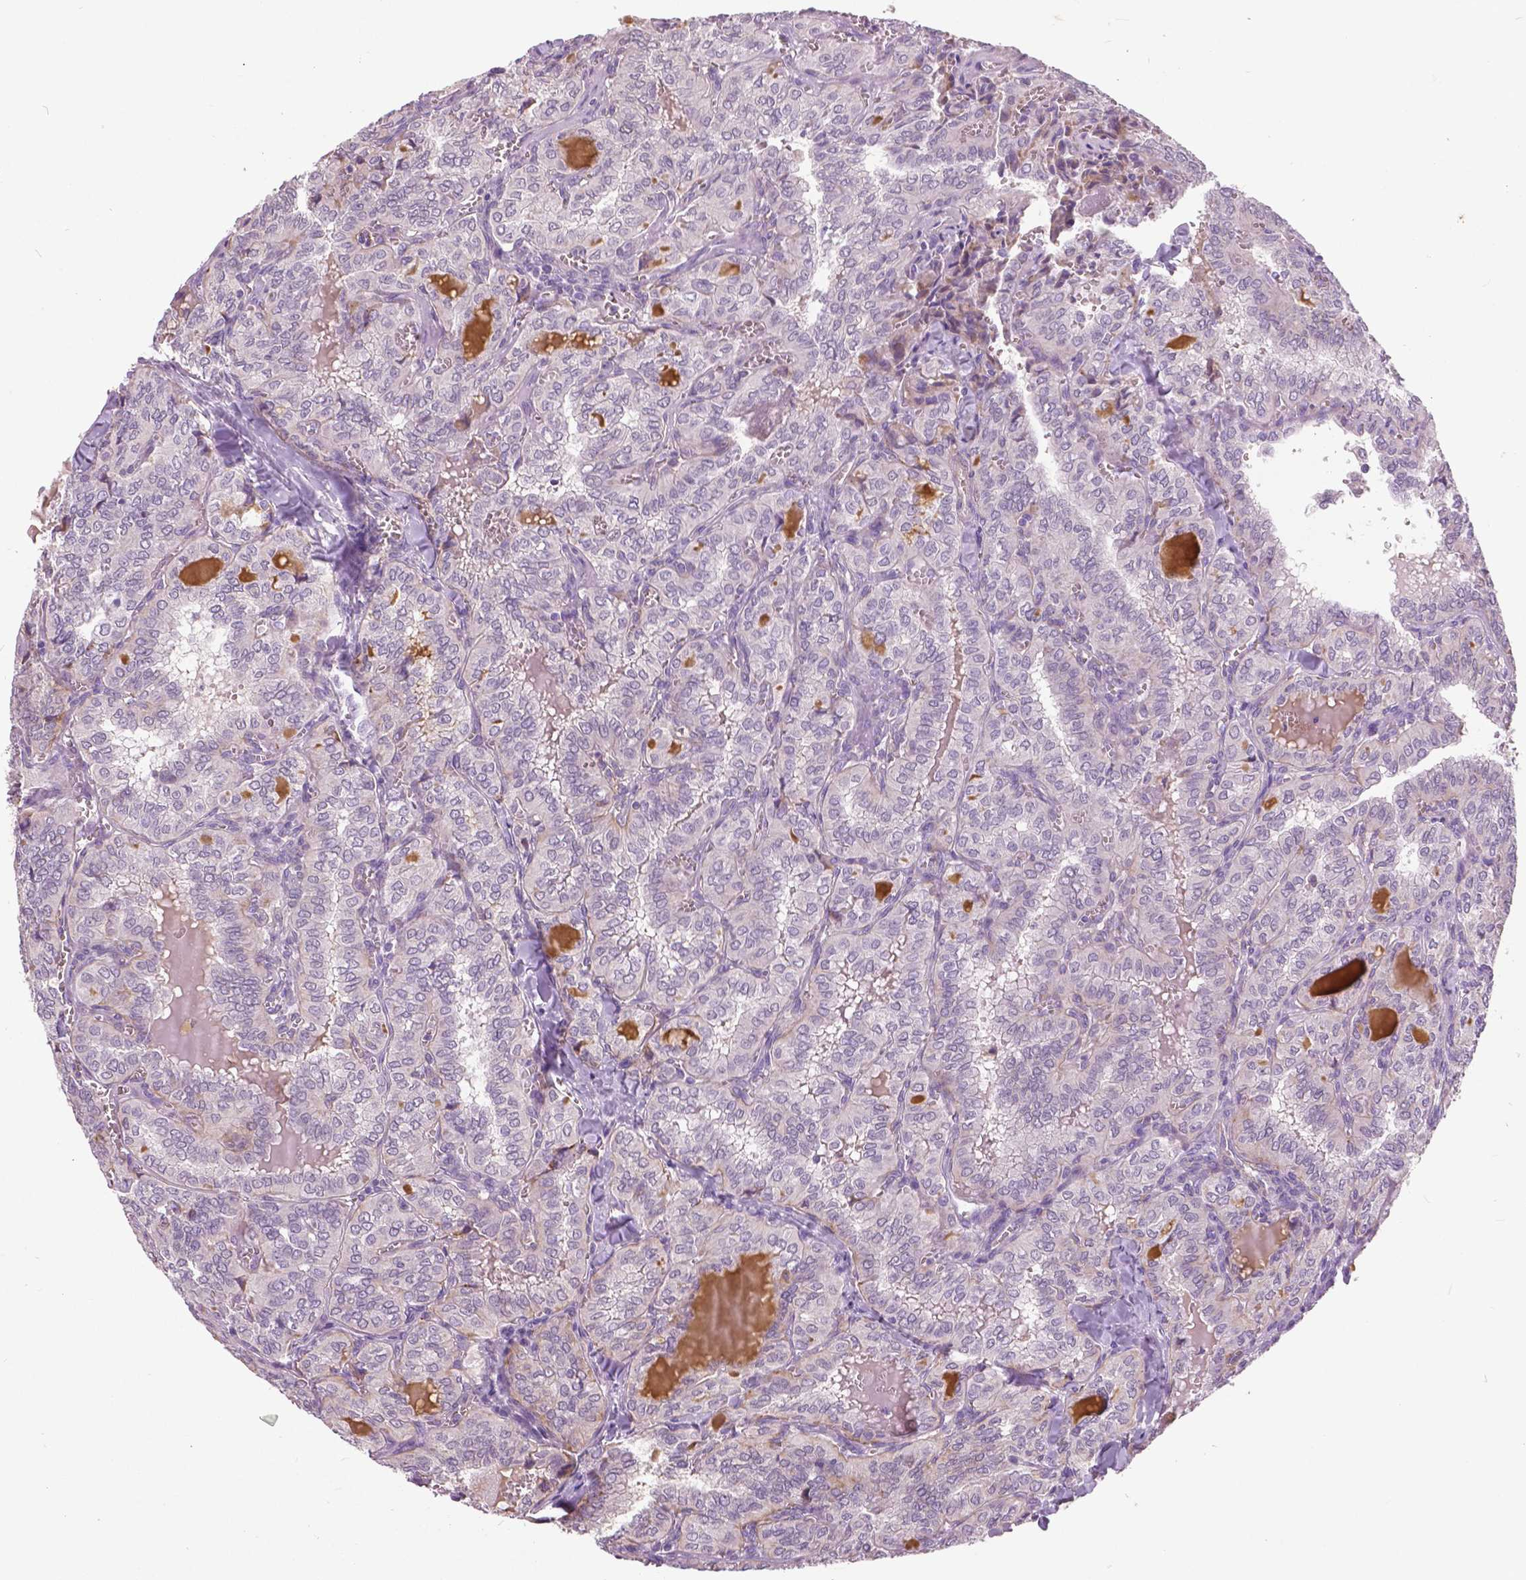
{"staining": {"intensity": "negative", "quantity": "none", "location": "none"}, "tissue": "thyroid cancer", "cell_type": "Tumor cells", "image_type": "cancer", "snomed": [{"axis": "morphology", "description": "Papillary adenocarcinoma, NOS"}, {"axis": "topography", "description": "Thyroid gland"}], "caption": "The photomicrograph demonstrates no staining of tumor cells in thyroid cancer.", "gene": "FOXA1", "patient": {"sex": "female", "age": 41}}